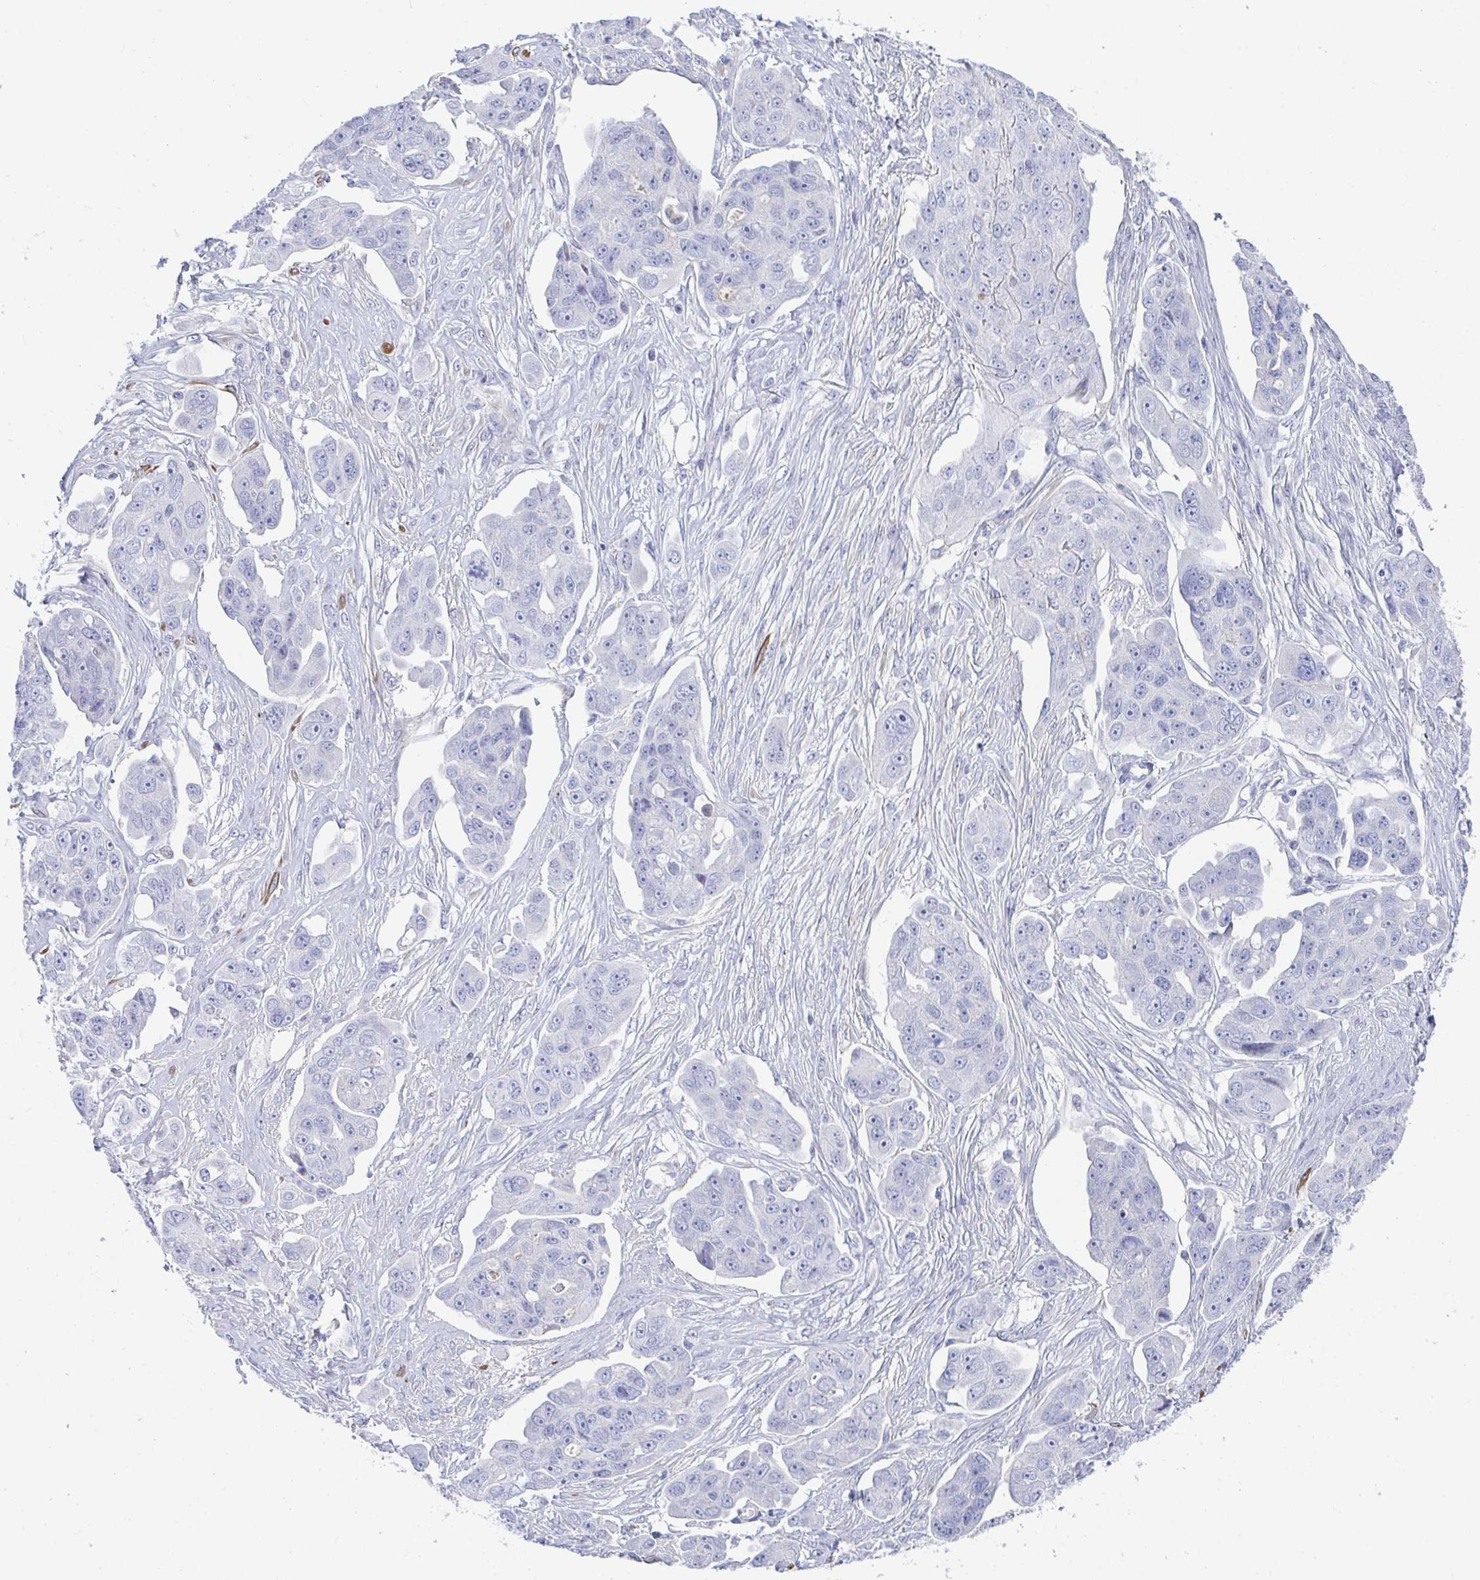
{"staining": {"intensity": "negative", "quantity": "none", "location": "none"}, "tissue": "ovarian cancer", "cell_type": "Tumor cells", "image_type": "cancer", "snomed": [{"axis": "morphology", "description": "Carcinoma, endometroid"}, {"axis": "topography", "description": "Ovary"}], "caption": "DAB immunohistochemical staining of human endometroid carcinoma (ovarian) shows no significant expression in tumor cells. (DAB IHC, high magnification).", "gene": "ZFP82", "patient": {"sex": "female", "age": 70}}